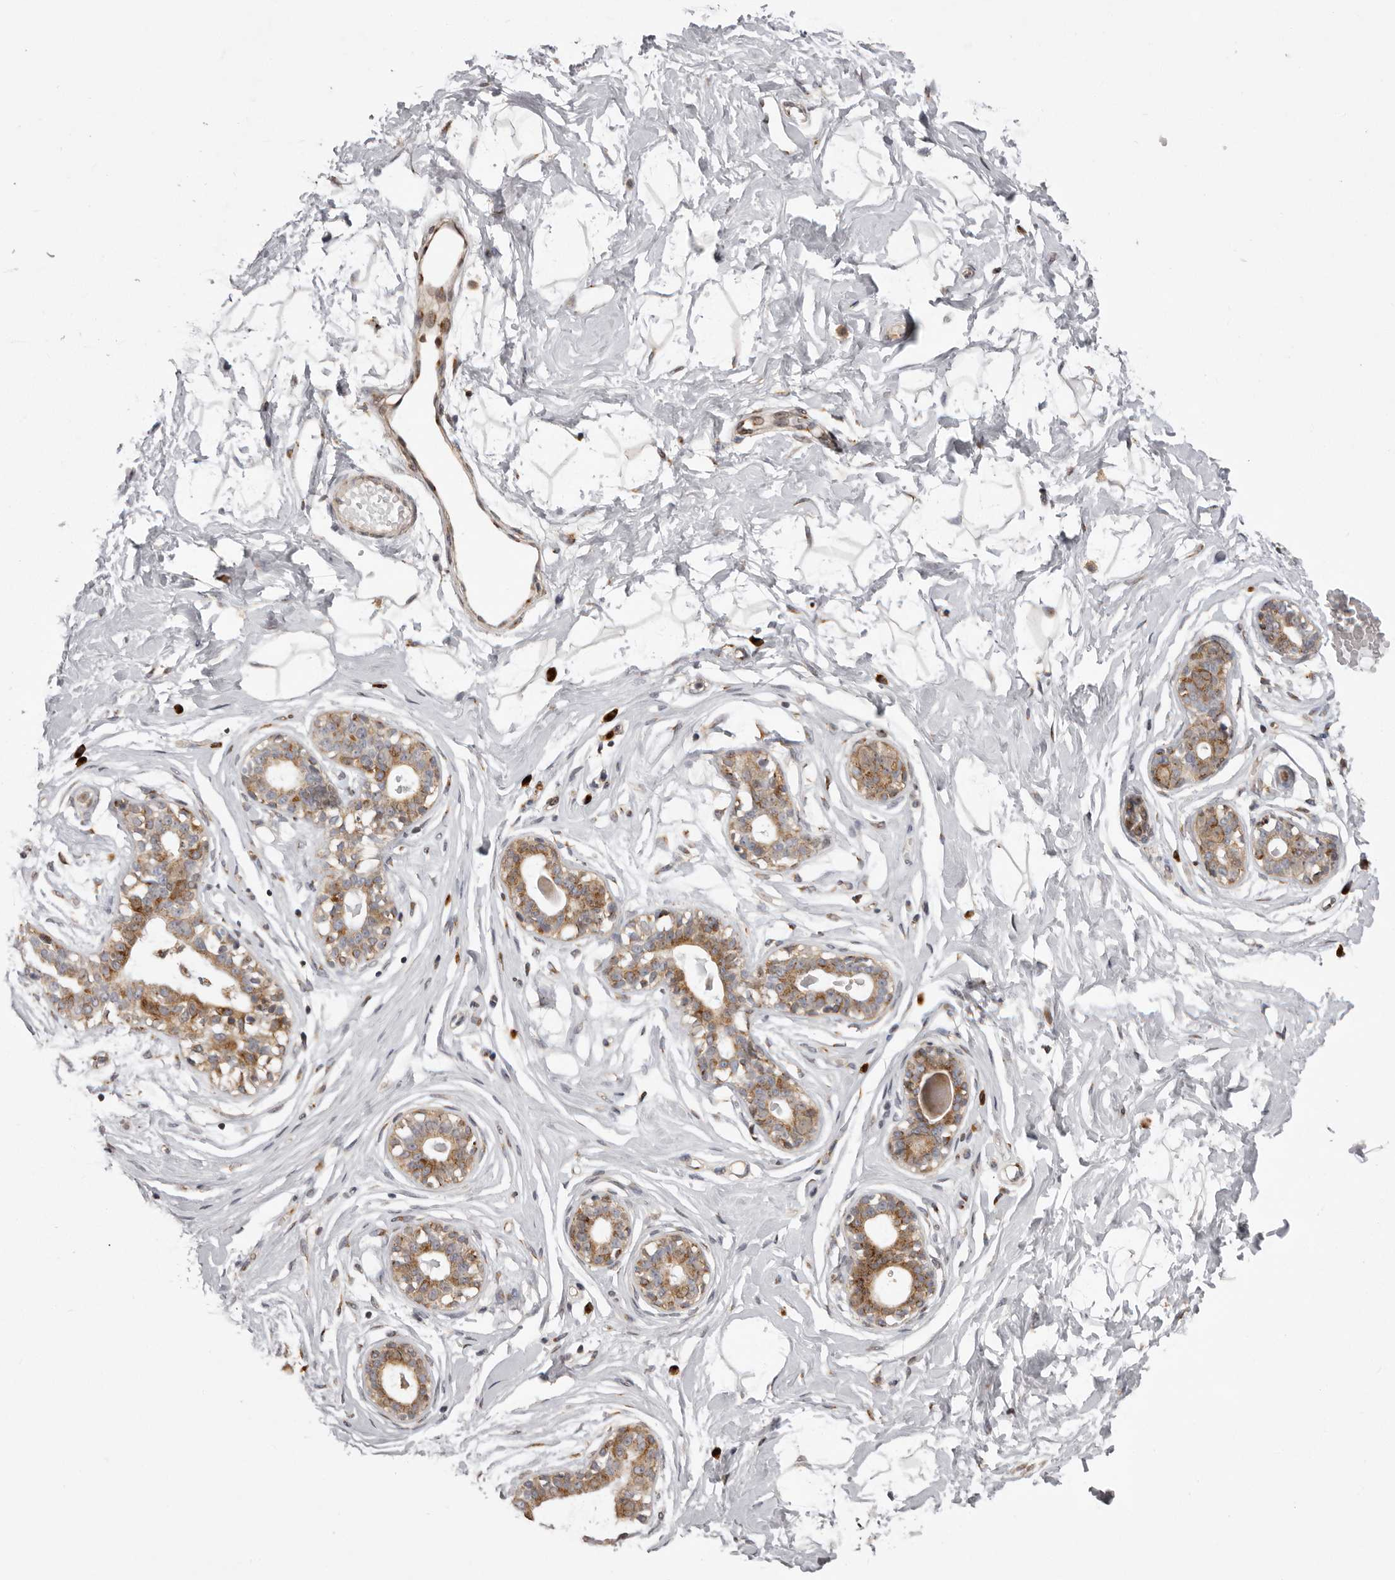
{"staining": {"intensity": "negative", "quantity": "none", "location": "none"}, "tissue": "breast", "cell_type": "Adipocytes", "image_type": "normal", "snomed": [{"axis": "morphology", "description": "Normal tissue, NOS"}, {"axis": "morphology", "description": "Adenoma, NOS"}, {"axis": "topography", "description": "Breast"}], "caption": "Micrograph shows no significant protein staining in adipocytes of unremarkable breast. The staining is performed using DAB (3,3'-diaminobenzidine) brown chromogen with nuclei counter-stained in using hematoxylin.", "gene": "WDR47", "patient": {"sex": "female", "age": 23}}